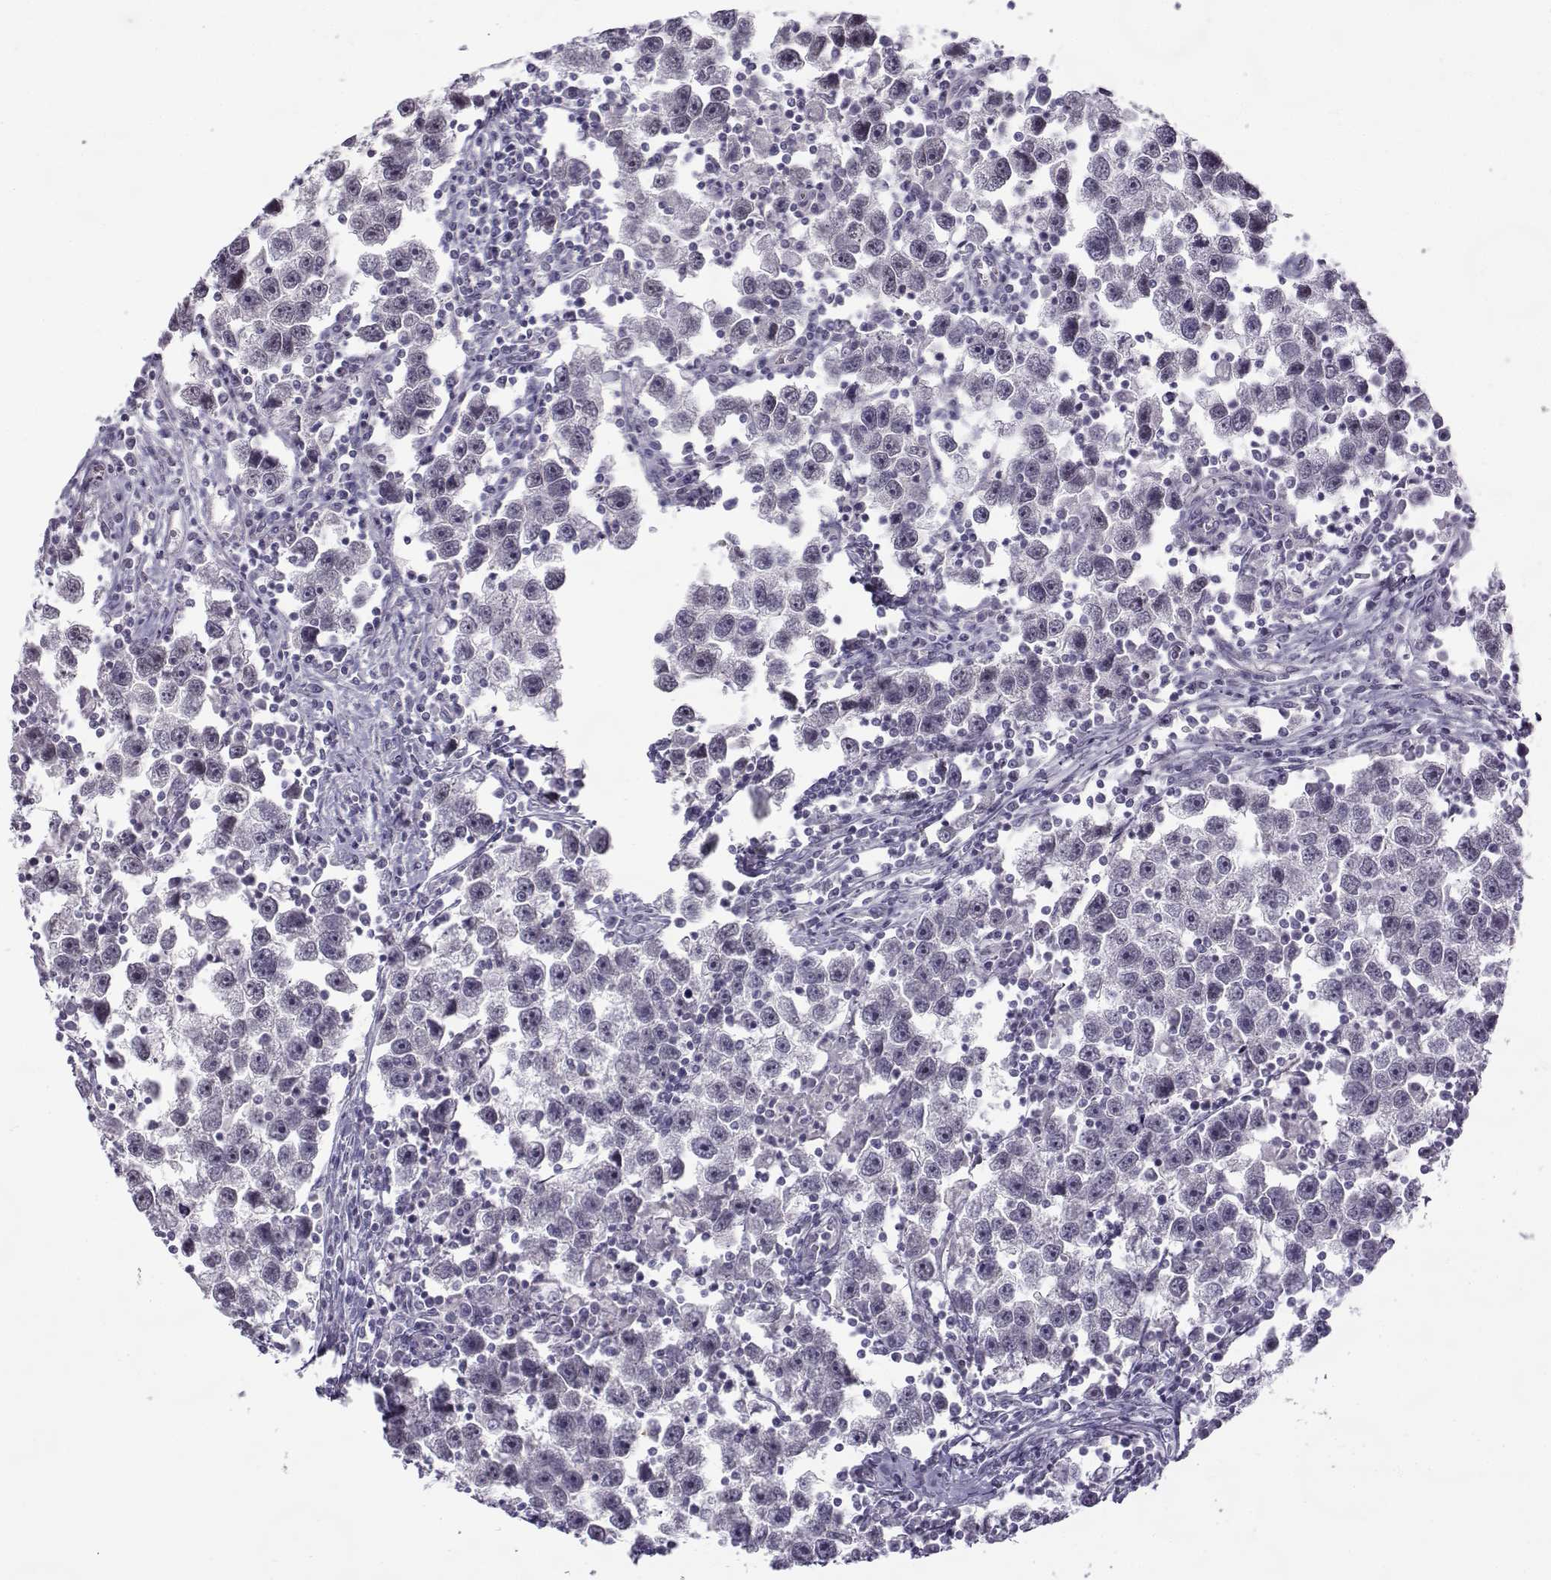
{"staining": {"intensity": "negative", "quantity": "none", "location": "none"}, "tissue": "testis cancer", "cell_type": "Tumor cells", "image_type": "cancer", "snomed": [{"axis": "morphology", "description": "Seminoma, NOS"}, {"axis": "topography", "description": "Testis"}], "caption": "This is an IHC histopathology image of human testis seminoma. There is no expression in tumor cells.", "gene": "TEX55", "patient": {"sex": "male", "age": 30}}